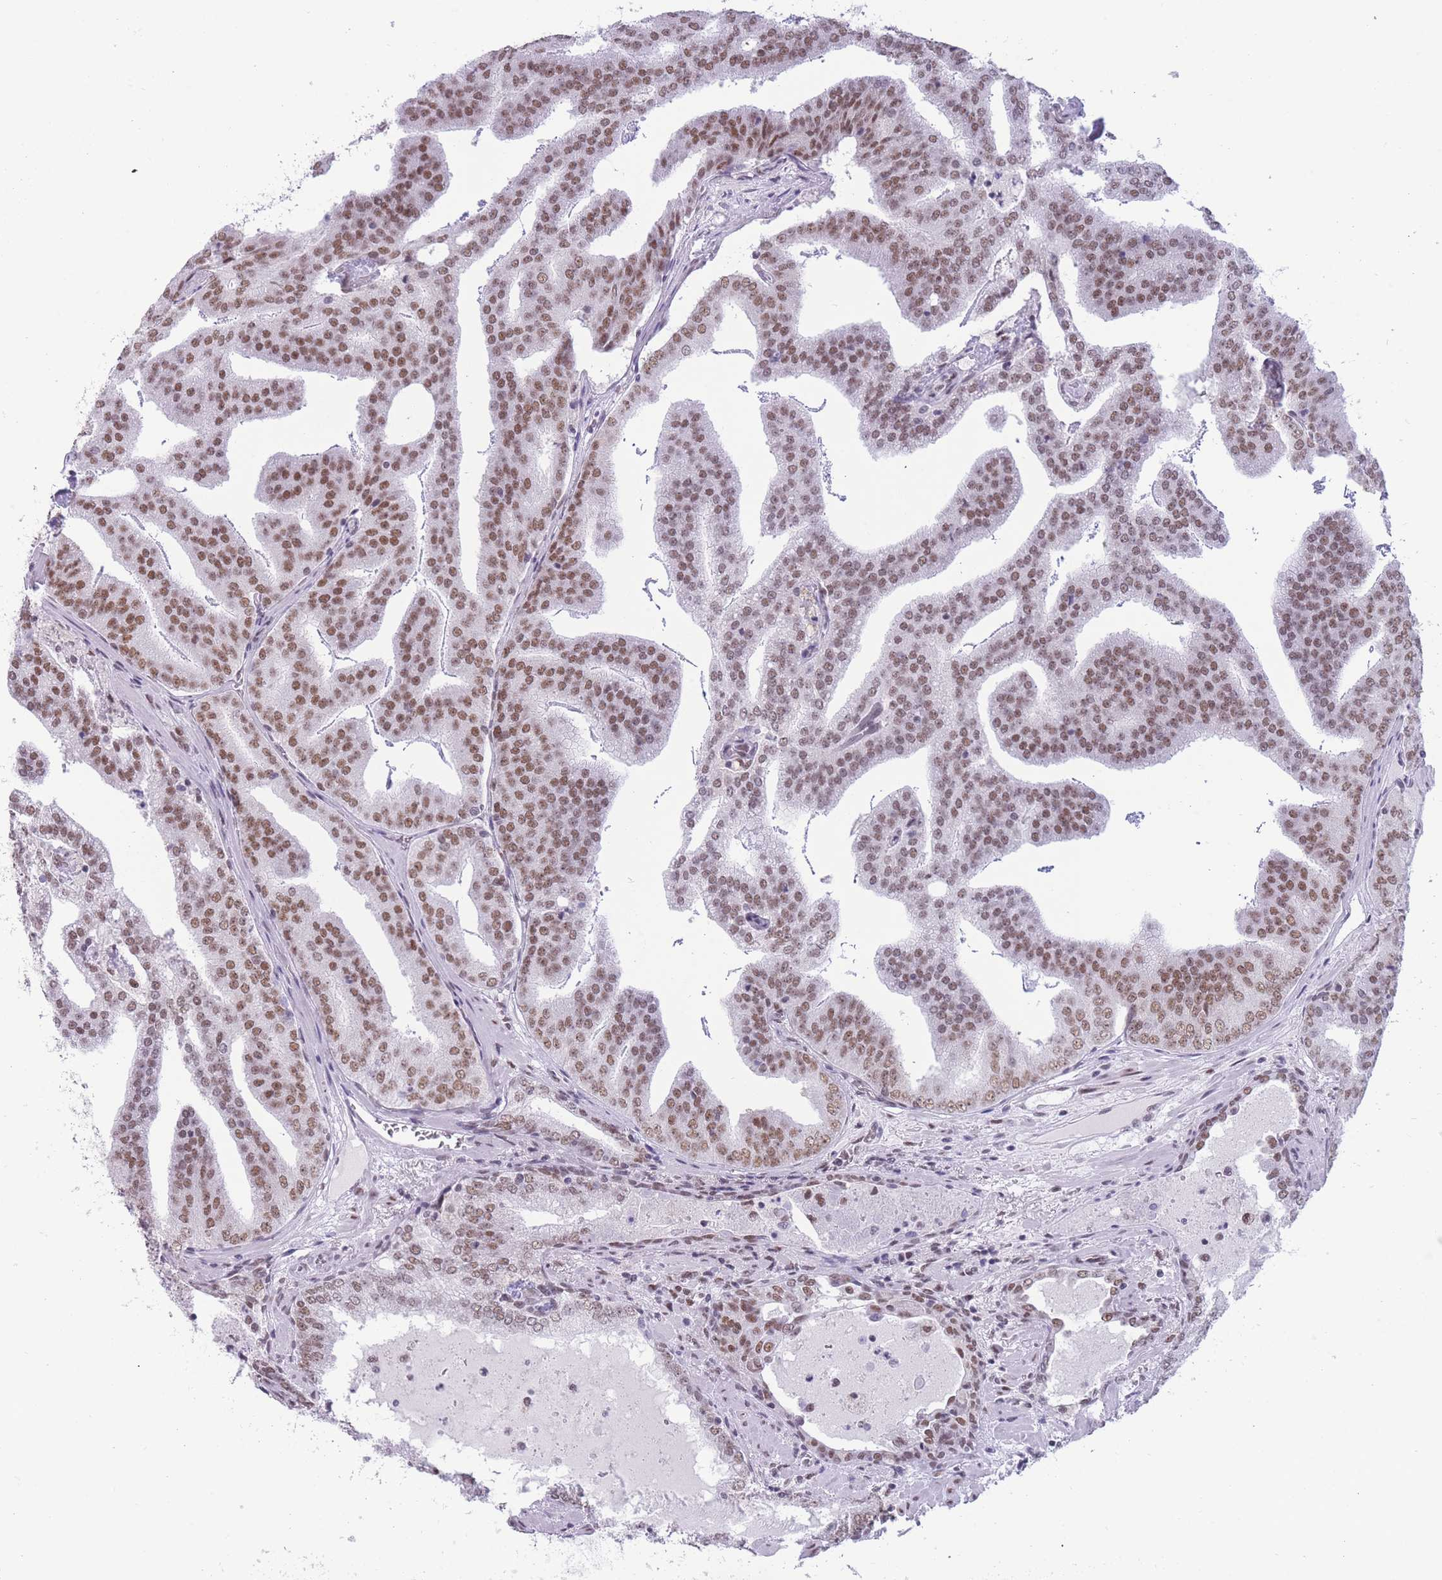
{"staining": {"intensity": "moderate", "quantity": ">75%", "location": "nuclear"}, "tissue": "prostate cancer", "cell_type": "Tumor cells", "image_type": "cancer", "snomed": [{"axis": "morphology", "description": "Adenocarcinoma, High grade"}, {"axis": "topography", "description": "Prostate"}], "caption": "A high-resolution photomicrograph shows immunohistochemistry staining of prostate cancer, which reveals moderate nuclear positivity in approximately >75% of tumor cells.", "gene": "HNRNPUL1", "patient": {"sex": "male", "age": 68}}